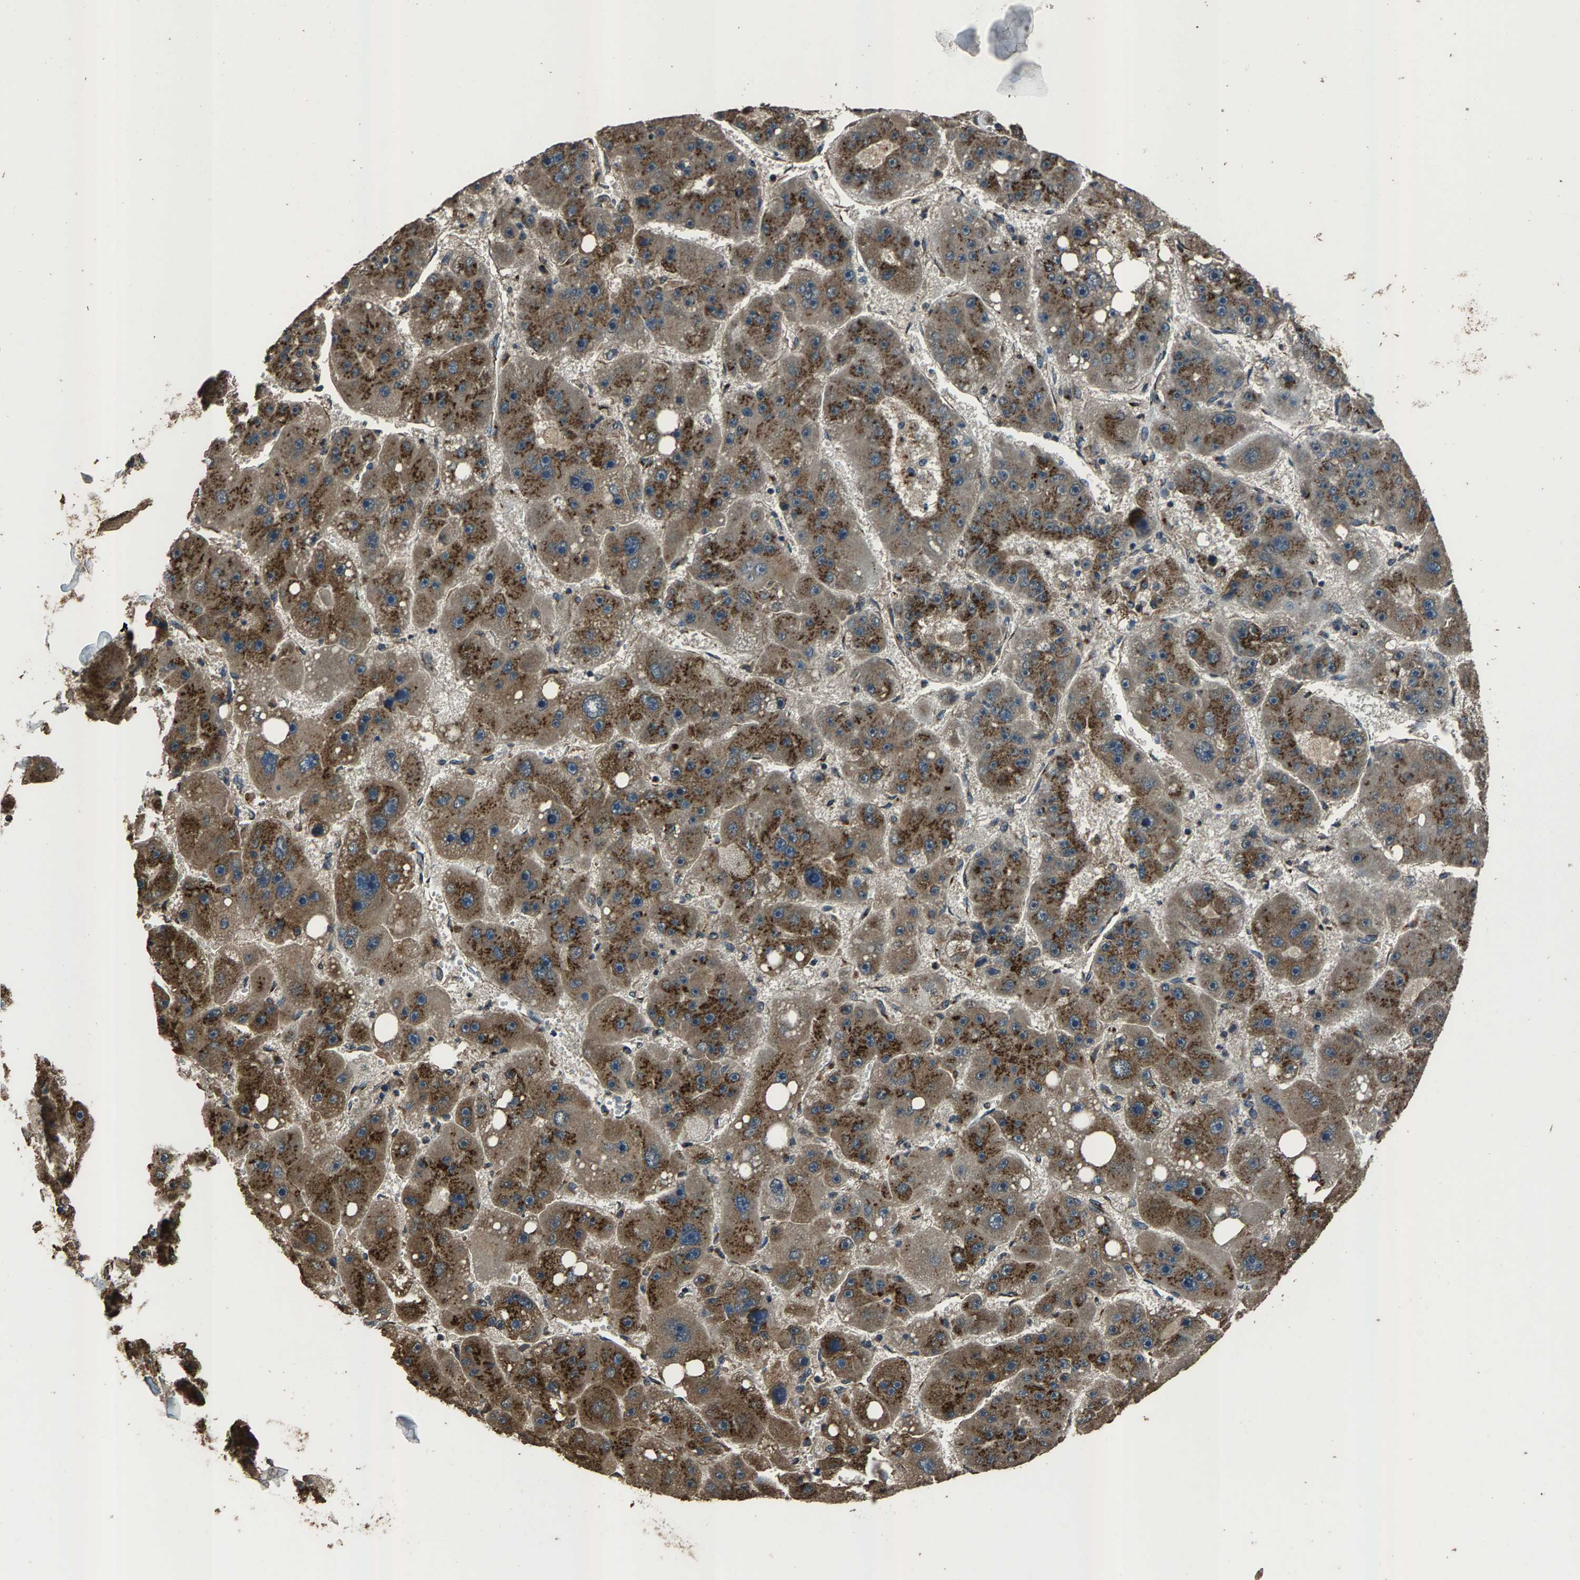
{"staining": {"intensity": "strong", "quantity": "25%-75%", "location": "cytoplasmic/membranous"}, "tissue": "liver cancer", "cell_type": "Tumor cells", "image_type": "cancer", "snomed": [{"axis": "morphology", "description": "Carcinoma, Hepatocellular, NOS"}, {"axis": "topography", "description": "Liver"}], "caption": "A brown stain highlights strong cytoplasmic/membranous positivity of a protein in human hepatocellular carcinoma (liver) tumor cells.", "gene": "SLC38A10", "patient": {"sex": "female", "age": 61}}